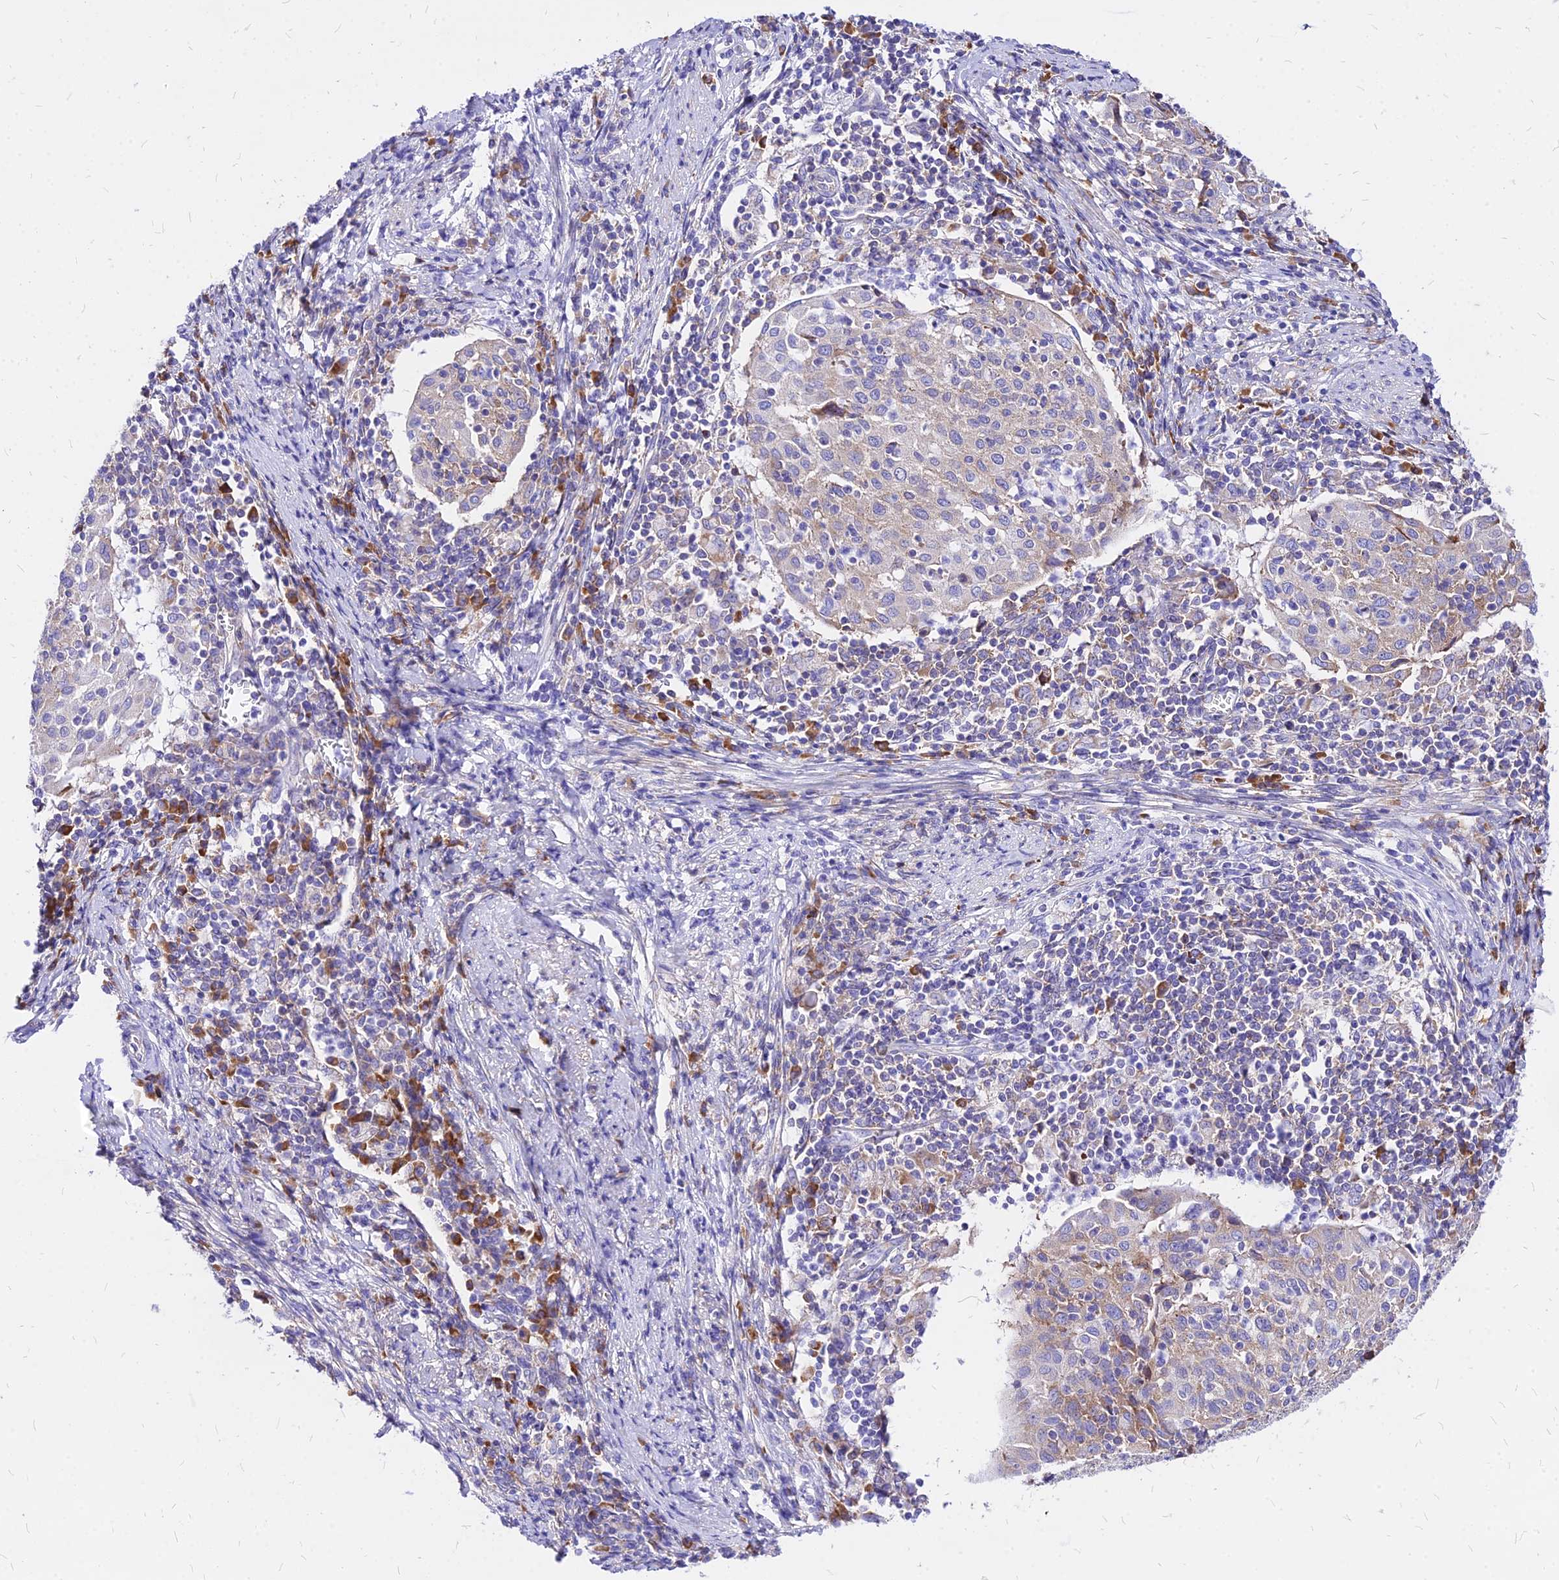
{"staining": {"intensity": "weak", "quantity": "<25%", "location": "cytoplasmic/membranous"}, "tissue": "cervical cancer", "cell_type": "Tumor cells", "image_type": "cancer", "snomed": [{"axis": "morphology", "description": "Squamous cell carcinoma, NOS"}, {"axis": "topography", "description": "Cervix"}], "caption": "A micrograph of cervical cancer stained for a protein displays no brown staining in tumor cells.", "gene": "RPL19", "patient": {"sex": "female", "age": 52}}